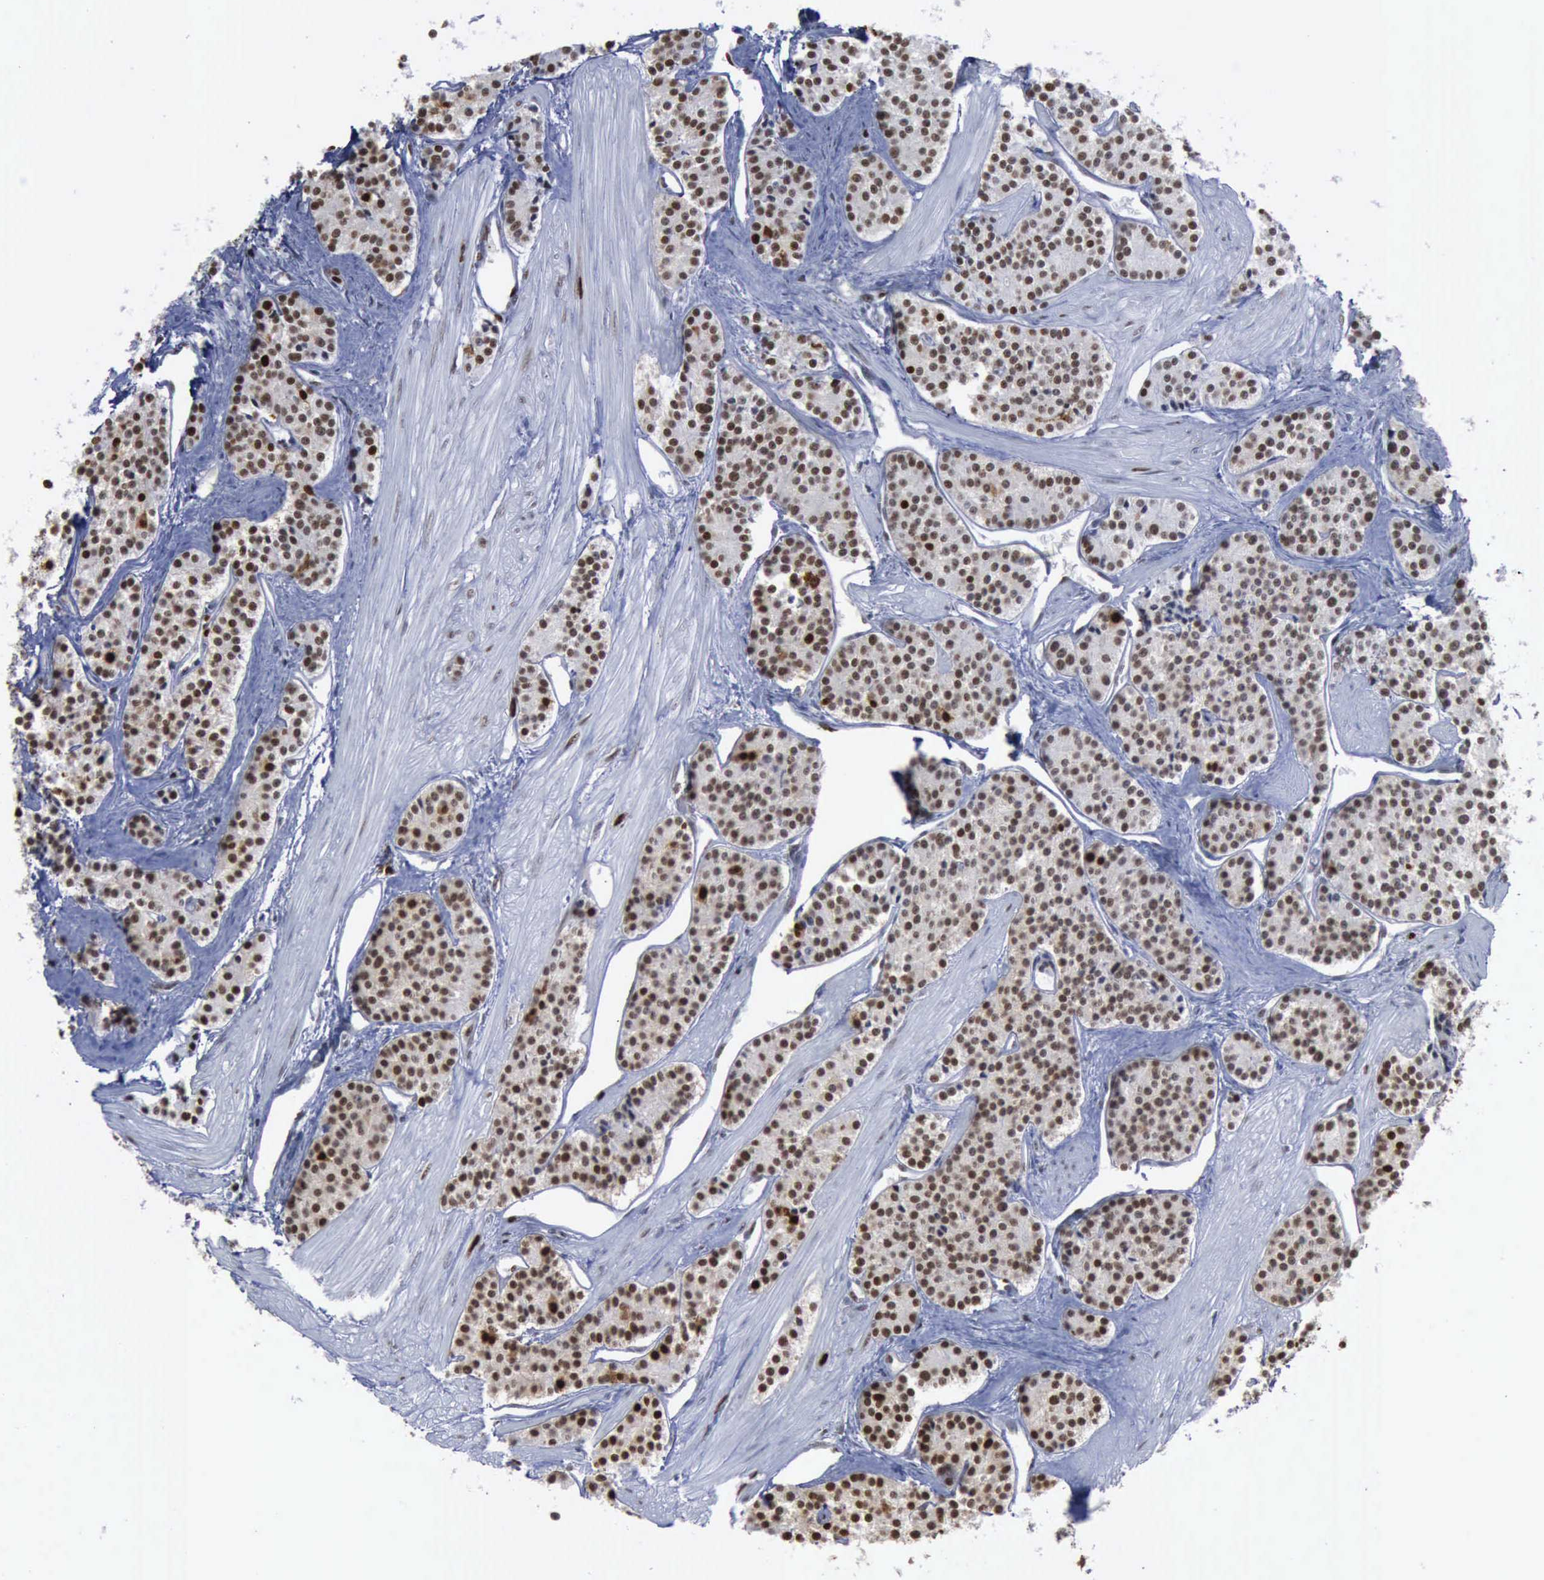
{"staining": {"intensity": "moderate", "quantity": ">75%", "location": "nuclear"}, "tissue": "carcinoid", "cell_type": "Tumor cells", "image_type": "cancer", "snomed": [{"axis": "morphology", "description": "Carcinoid, malignant, NOS"}, {"axis": "topography", "description": "Stomach"}], "caption": "Tumor cells demonstrate medium levels of moderate nuclear staining in approximately >75% of cells in human carcinoid.", "gene": "PCNA", "patient": {"sex": "female", "age": 76}}